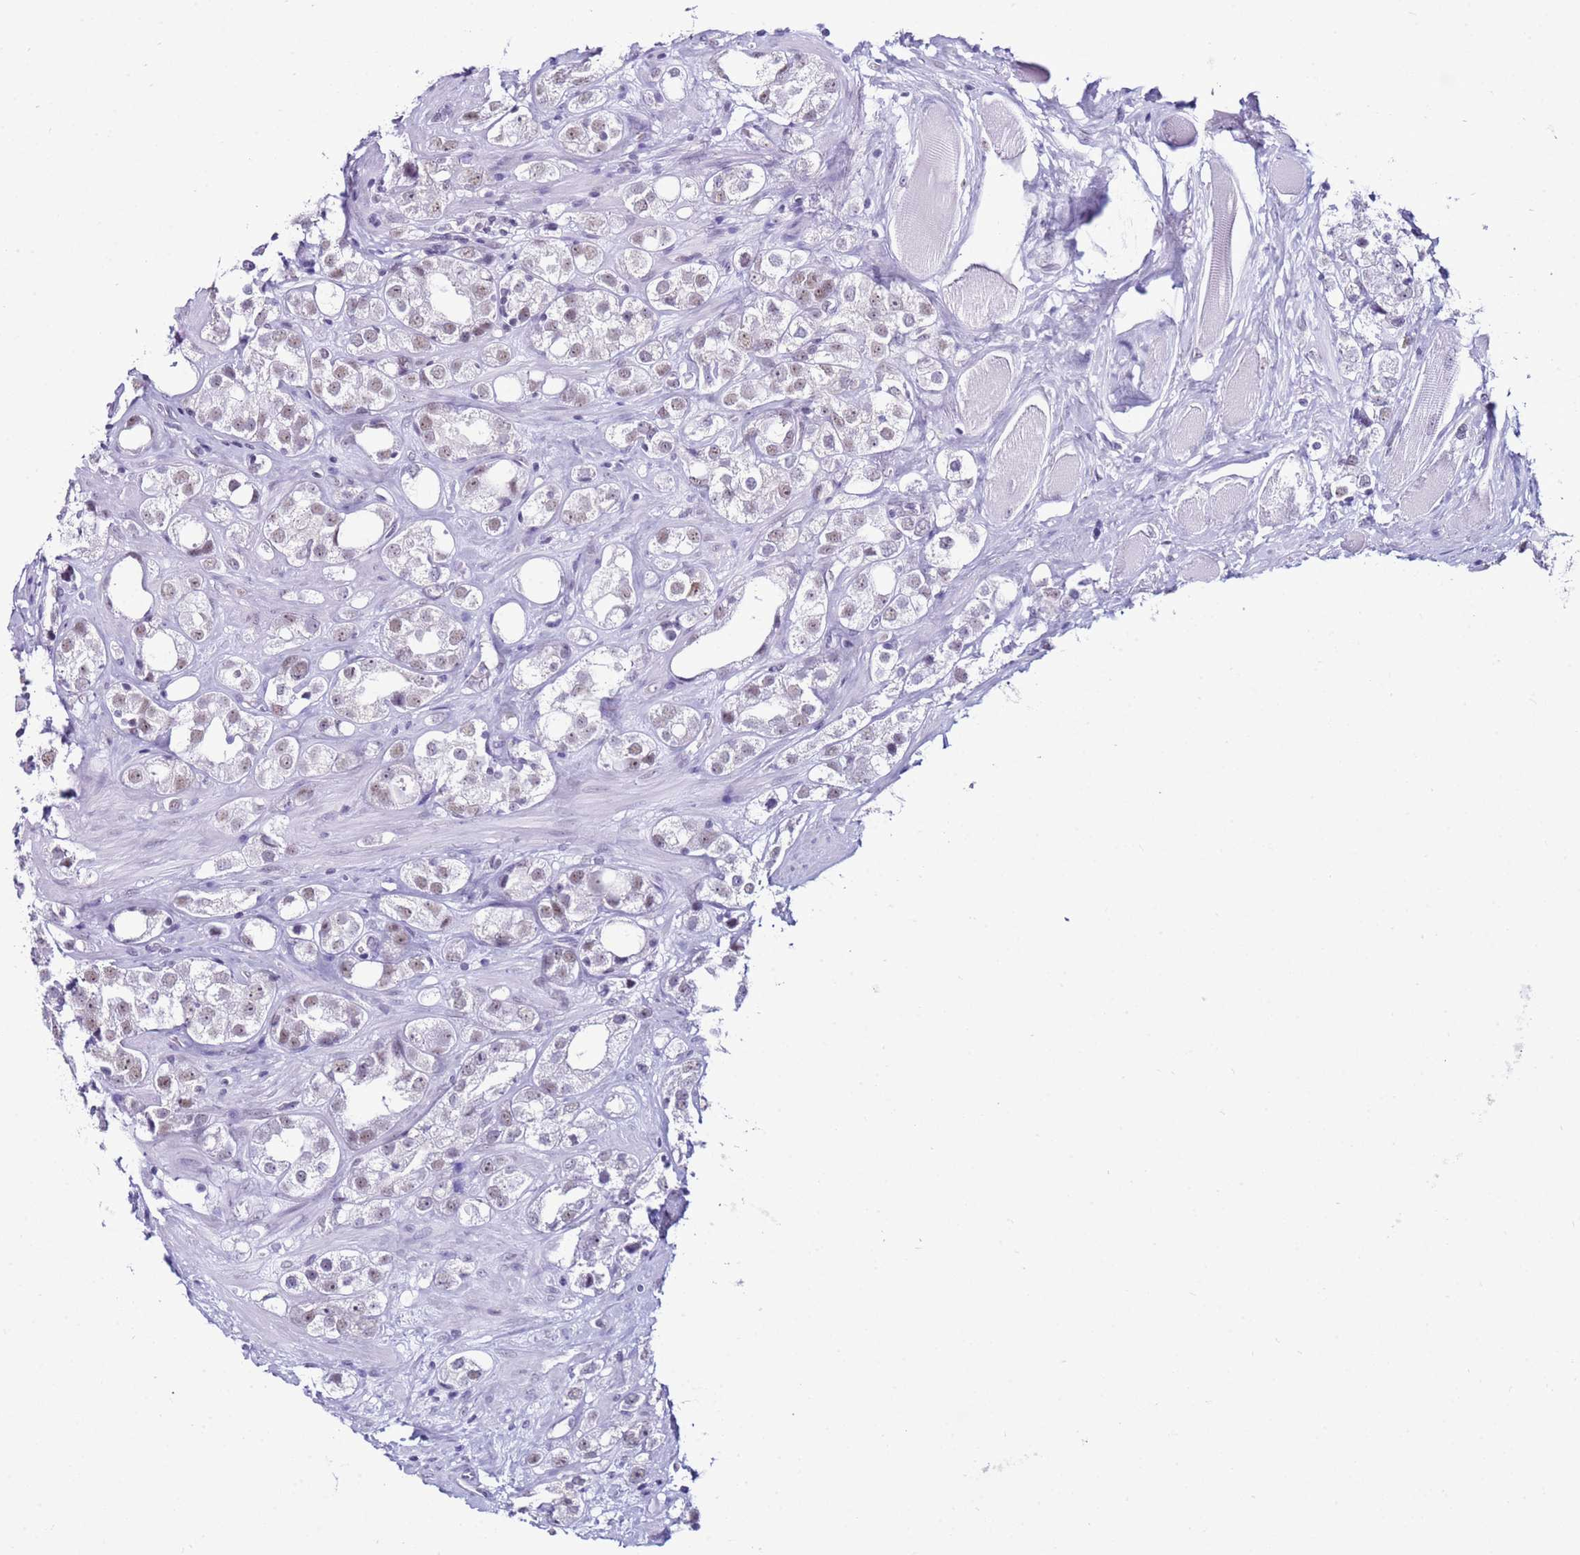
{"staining": {"intensity": "weak", "quantity": "25%-75%", "location": "nuclear"}, "tissue": "prostate cancer", "cell_type": "Tumor cells", "image_type": "cancer", "snomed": [{"axis": "morphology", "description": "Adenocarcinoma, NOS"}, {"axis": "topography", "description": "Prostate"}], "caption": "Prostate cancer (adenocarcinoma) stained with a protein marker shows weak staining in tumor cells.", "gene": "DHX15", "patient": {"sex": "male", "age": 79}}